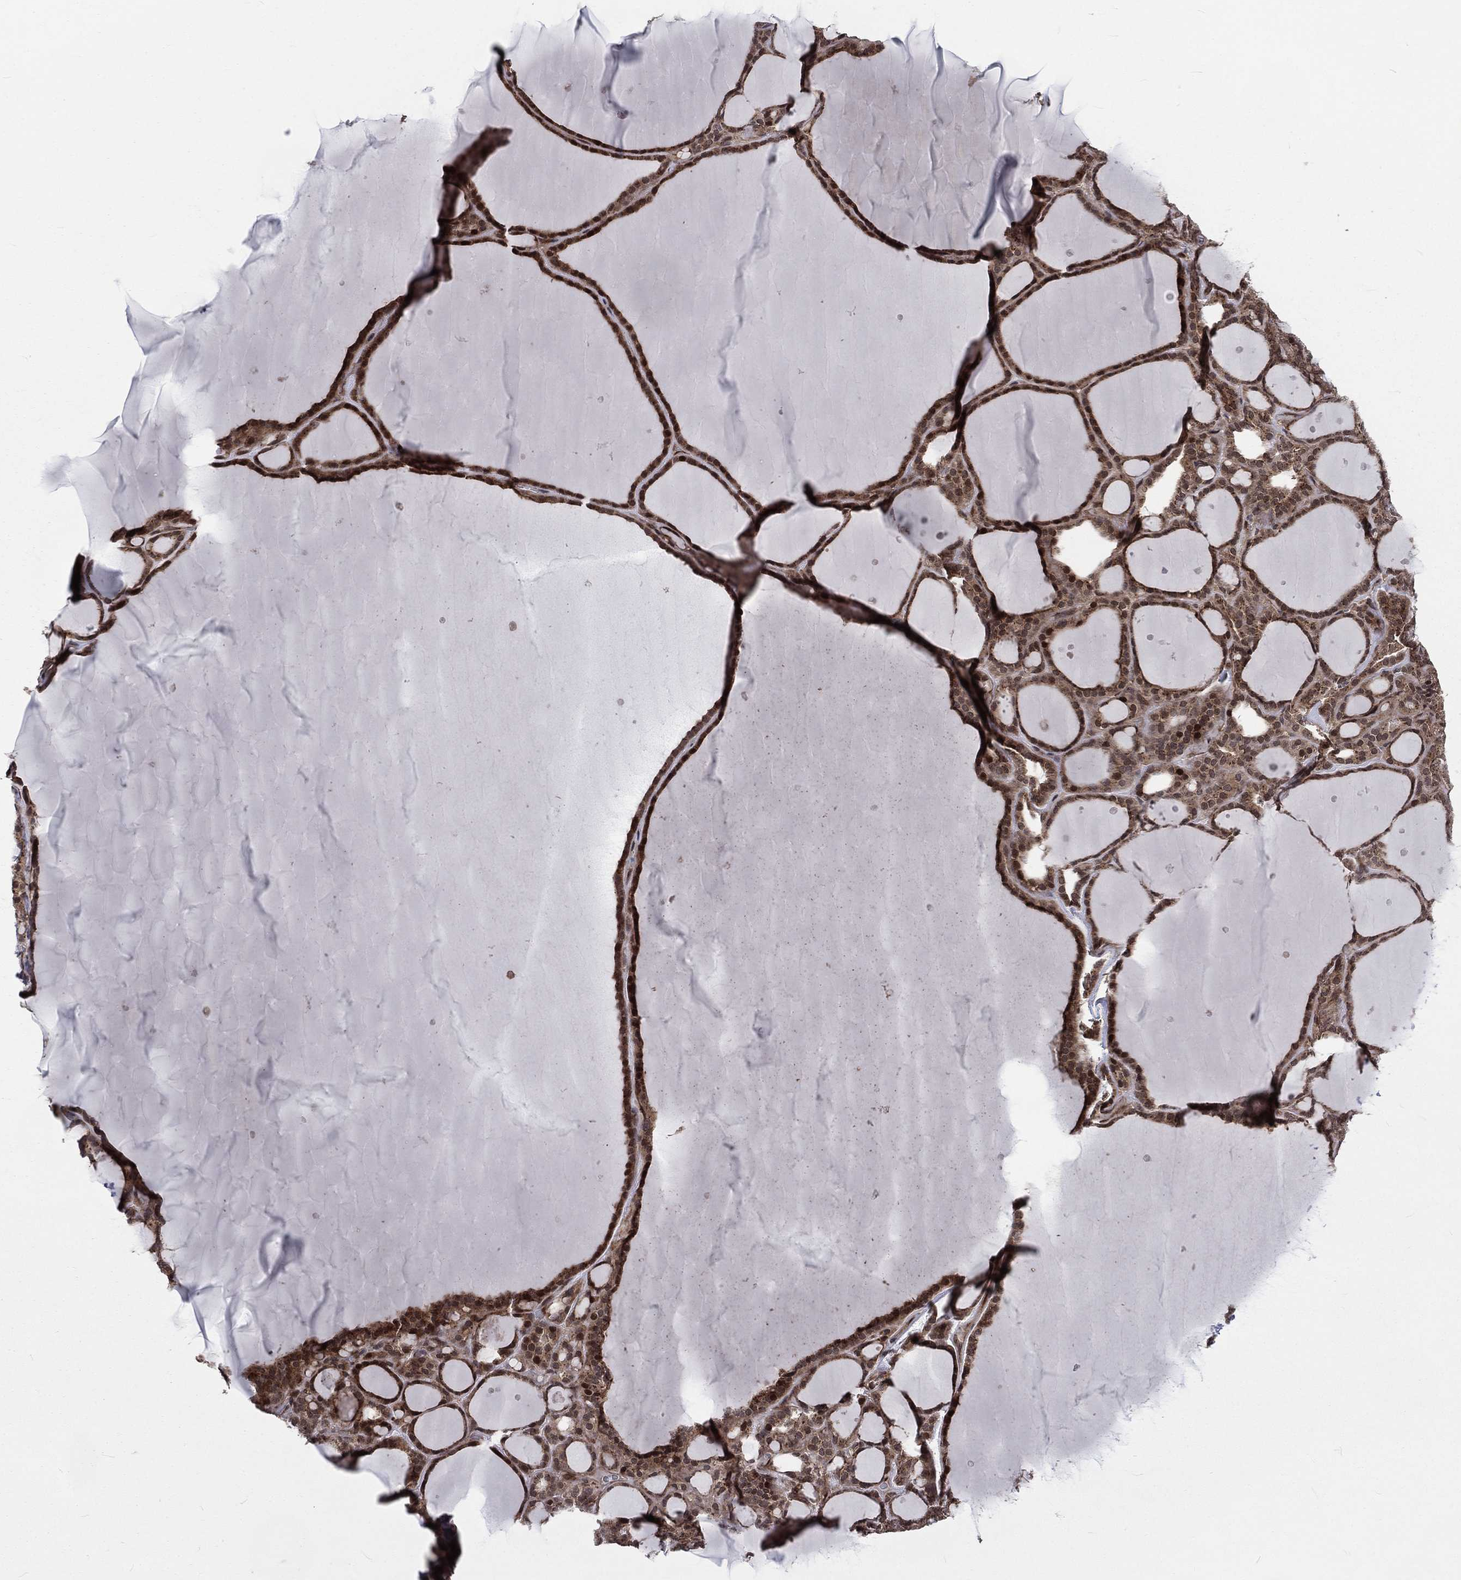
{"staining": {"intensity": "moderate", "quantity": ">75%", "location": "cytoplasmic/membranous,nuclear"}, "tissue": "thyroid gland", "cell_type": "Glandular cells", "image_type": "normal", "snomed": [{"axis": "morphology", "description": "Normal tissue, NOS"}, {"axis": "topography", "description": "Thyroid gland"}], "caption": "Protein staining of normal thyroid gland shows moderate cytoplasmic/membranous,nuclear positivity in about >75% of glandular cells.", "gene": "ARL3", "patient": {"sex": "male", "age": 63}}